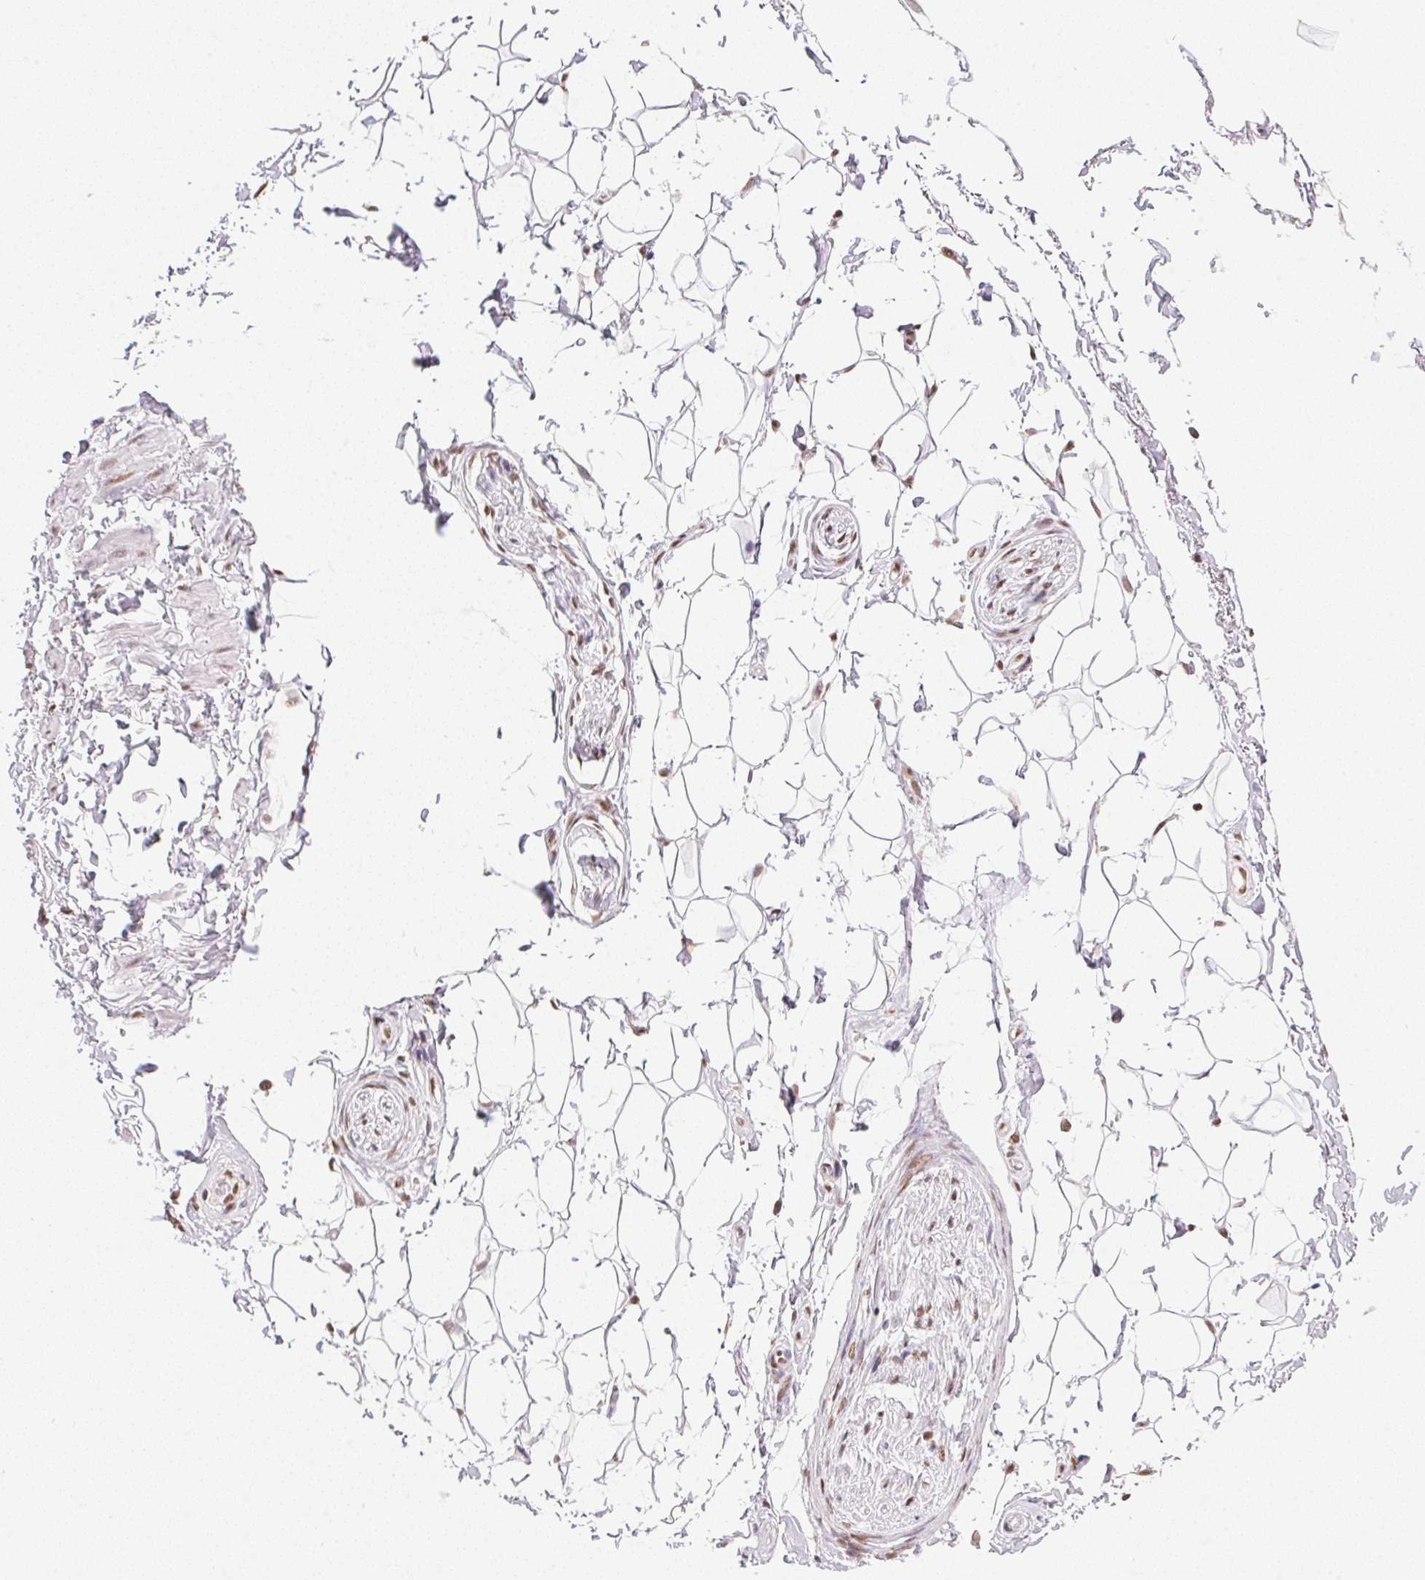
{"staining": {"intensity": "negative", "quantity": "none", "location": "none"}, "tissue": "adipose tissue", "cell_type": "Adipocytes", "image_type": "normal", "snomed": [{"axis": "morphology", "description": "Normal tissue, NOS"}, {"axis": "topography", "description": "Anal"}, {"axis": "topography", "description": "Peripheral nerve tissue"}], "caption": "The histopathology image reveals no staining of adipocytes in benign adipose tissue. (DAB IHC visualized using brightfield microscopy, high magnification).", "gene": "NFE2L1", "patient": {"sex": "male", "age": 51}}